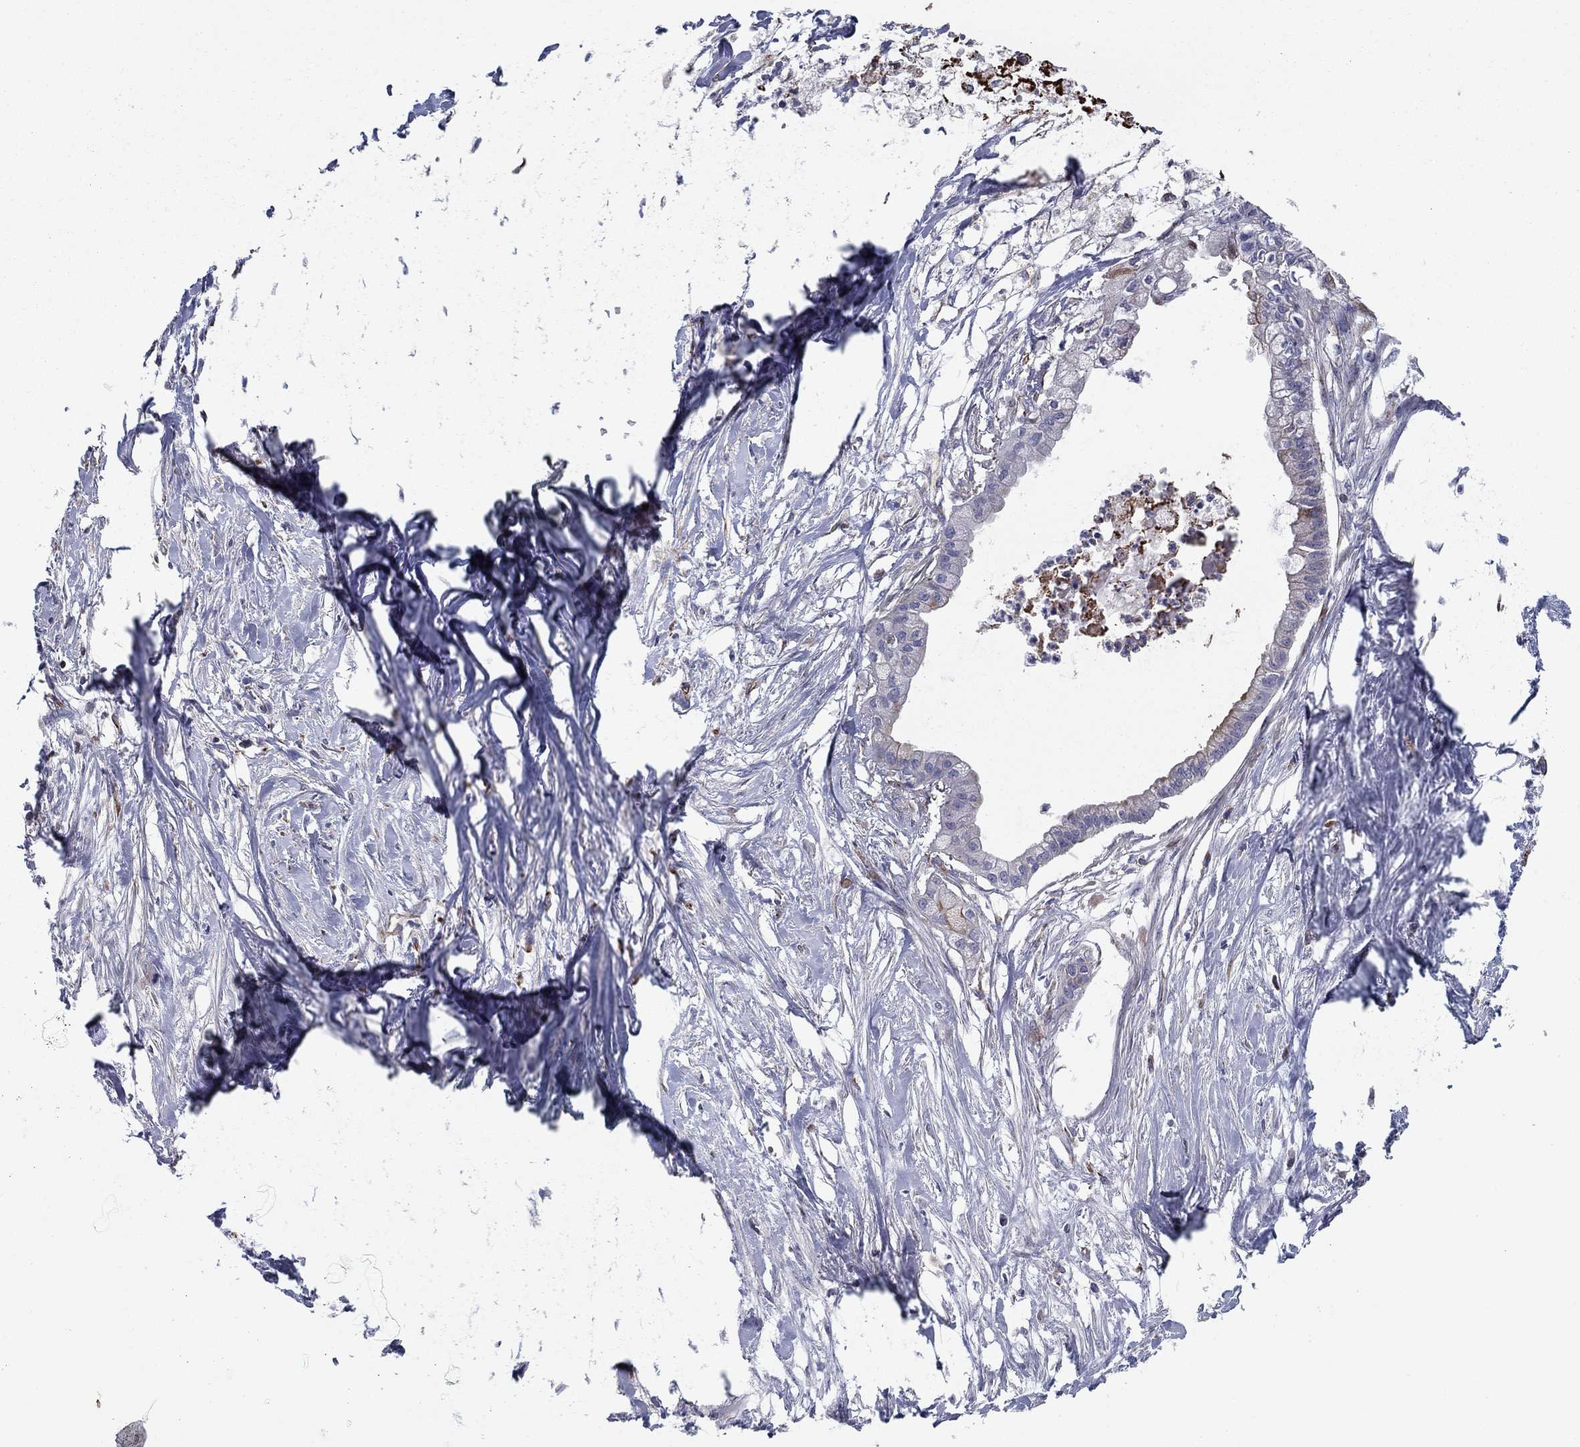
{"staining": {"intensity": "negative", "quantity": "none", "location": "none"}, "tissue": "pancreatic cancer", "cell_type": "Tumor cells", "image_type": "cancer", "snomed": [{"axis": "morphology", "description": "Normal tissue, NOS"}, {"axis": "morphology", "description": "Adenocarcinoma, NOS"}, {"axis": "topography", "description": "Pancreas"}], "caption": "A micrograph of pancreatic cancer (adenocarcinoma) stained for a protein exhibits no brown staining in tumor cells. (DAB immunohistochemistry (IHC) visualized using brightfield microscopy, high magnification).", "gene": "CLSTN1", "patient": {"sex": "female", "age": 58}}